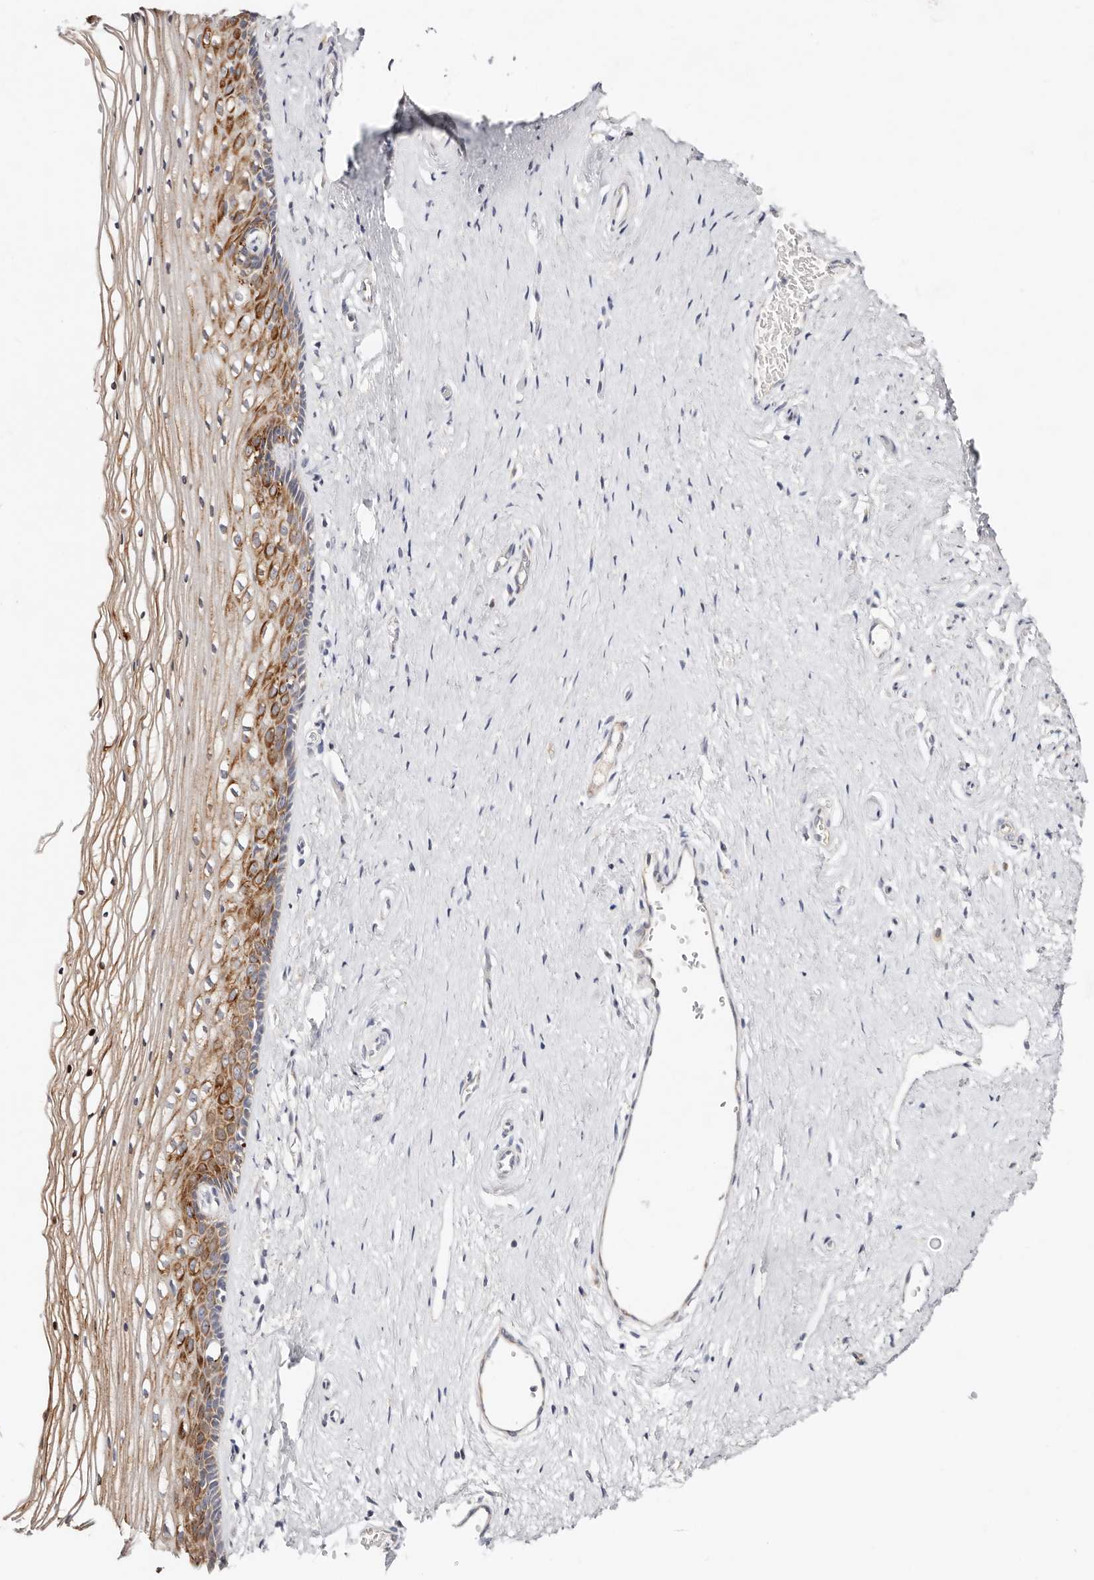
{"staining": {"intensity": "moderate", "quantity": ">75%", "location": "cytoplasmic/membranous"}, "tissue": "vagina", "cell_type": "Squamous epithelial cells", "image_type": "normal", "snomed": [{"axis": "morphology", "description": "Normal tissue, NOS"}, {"axis": "topography", "description": "Vagina"}], "caption": "This image demonstrates normal vagina stained with immunohistochemistry to label a protein in brown. The cytoplasmic/membranous of squamous epithelial cells show moderate positivity for the protein. Nuclei are counter-stained blue.", "gene": "VIPAS39", "patient": {"sex": "female", "age": 46}}